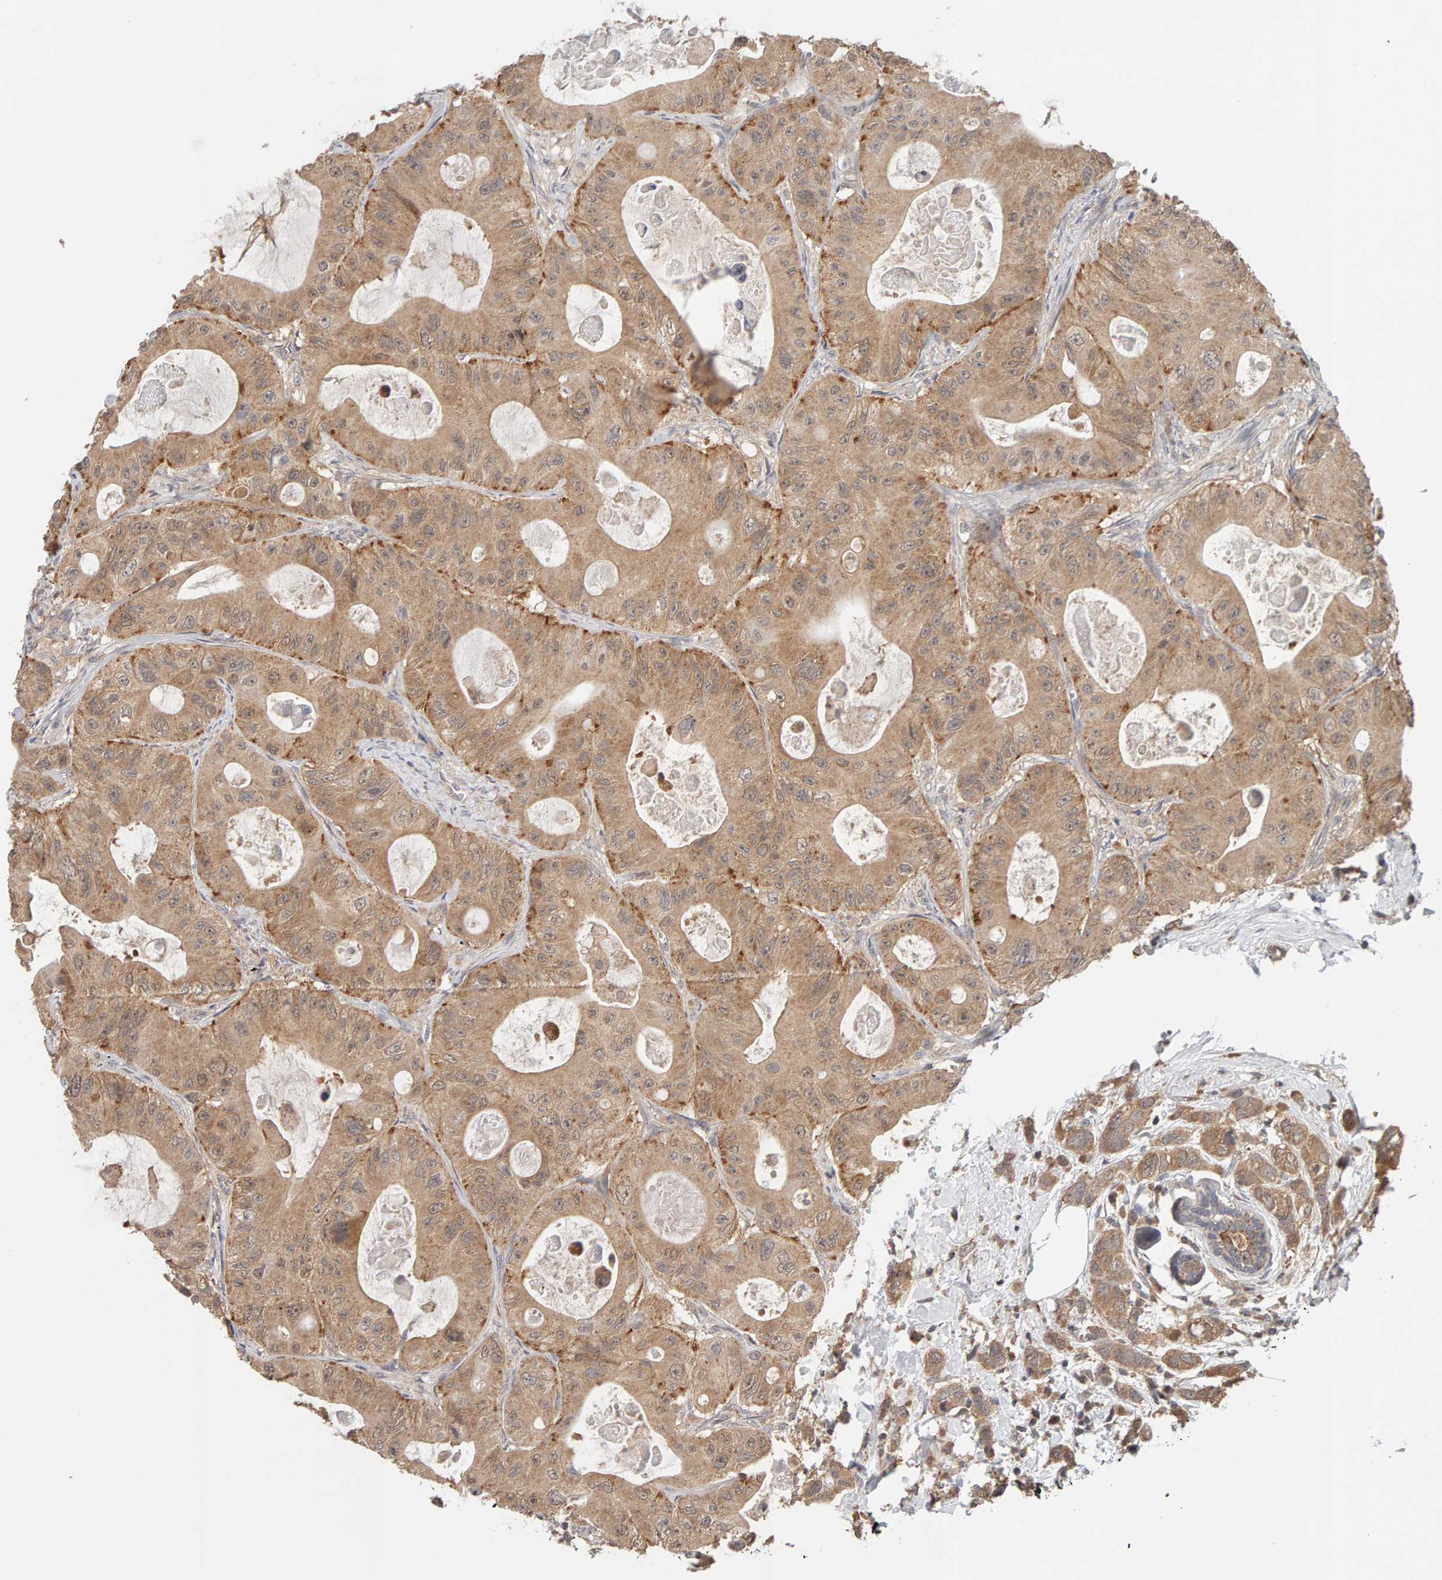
{"staining": {"intensity": "moderate", "quantity": ">75%", "location": "cytoplasmic/membranous"}, "tissue": "colorectal cancer", "cell_type": "Tumor cells", "image_type": "cancer", "snomed": [{"axis": "morphology", "description": "Adenocarcinoma, NOS"}, {"axis": "topography", "description": "Colon"}], "caption": "Adenocarcinoma (colorectal) stained with DAB IHC shows medium levels of moderate cytoplasmic/membranous staining in approximately >75% of tumor cells. The protein of interest is shown in brown color, while the nuclei are stained blue.", "gene": "DNAJC7", "patient": {"sex": "female", "age": 46}}